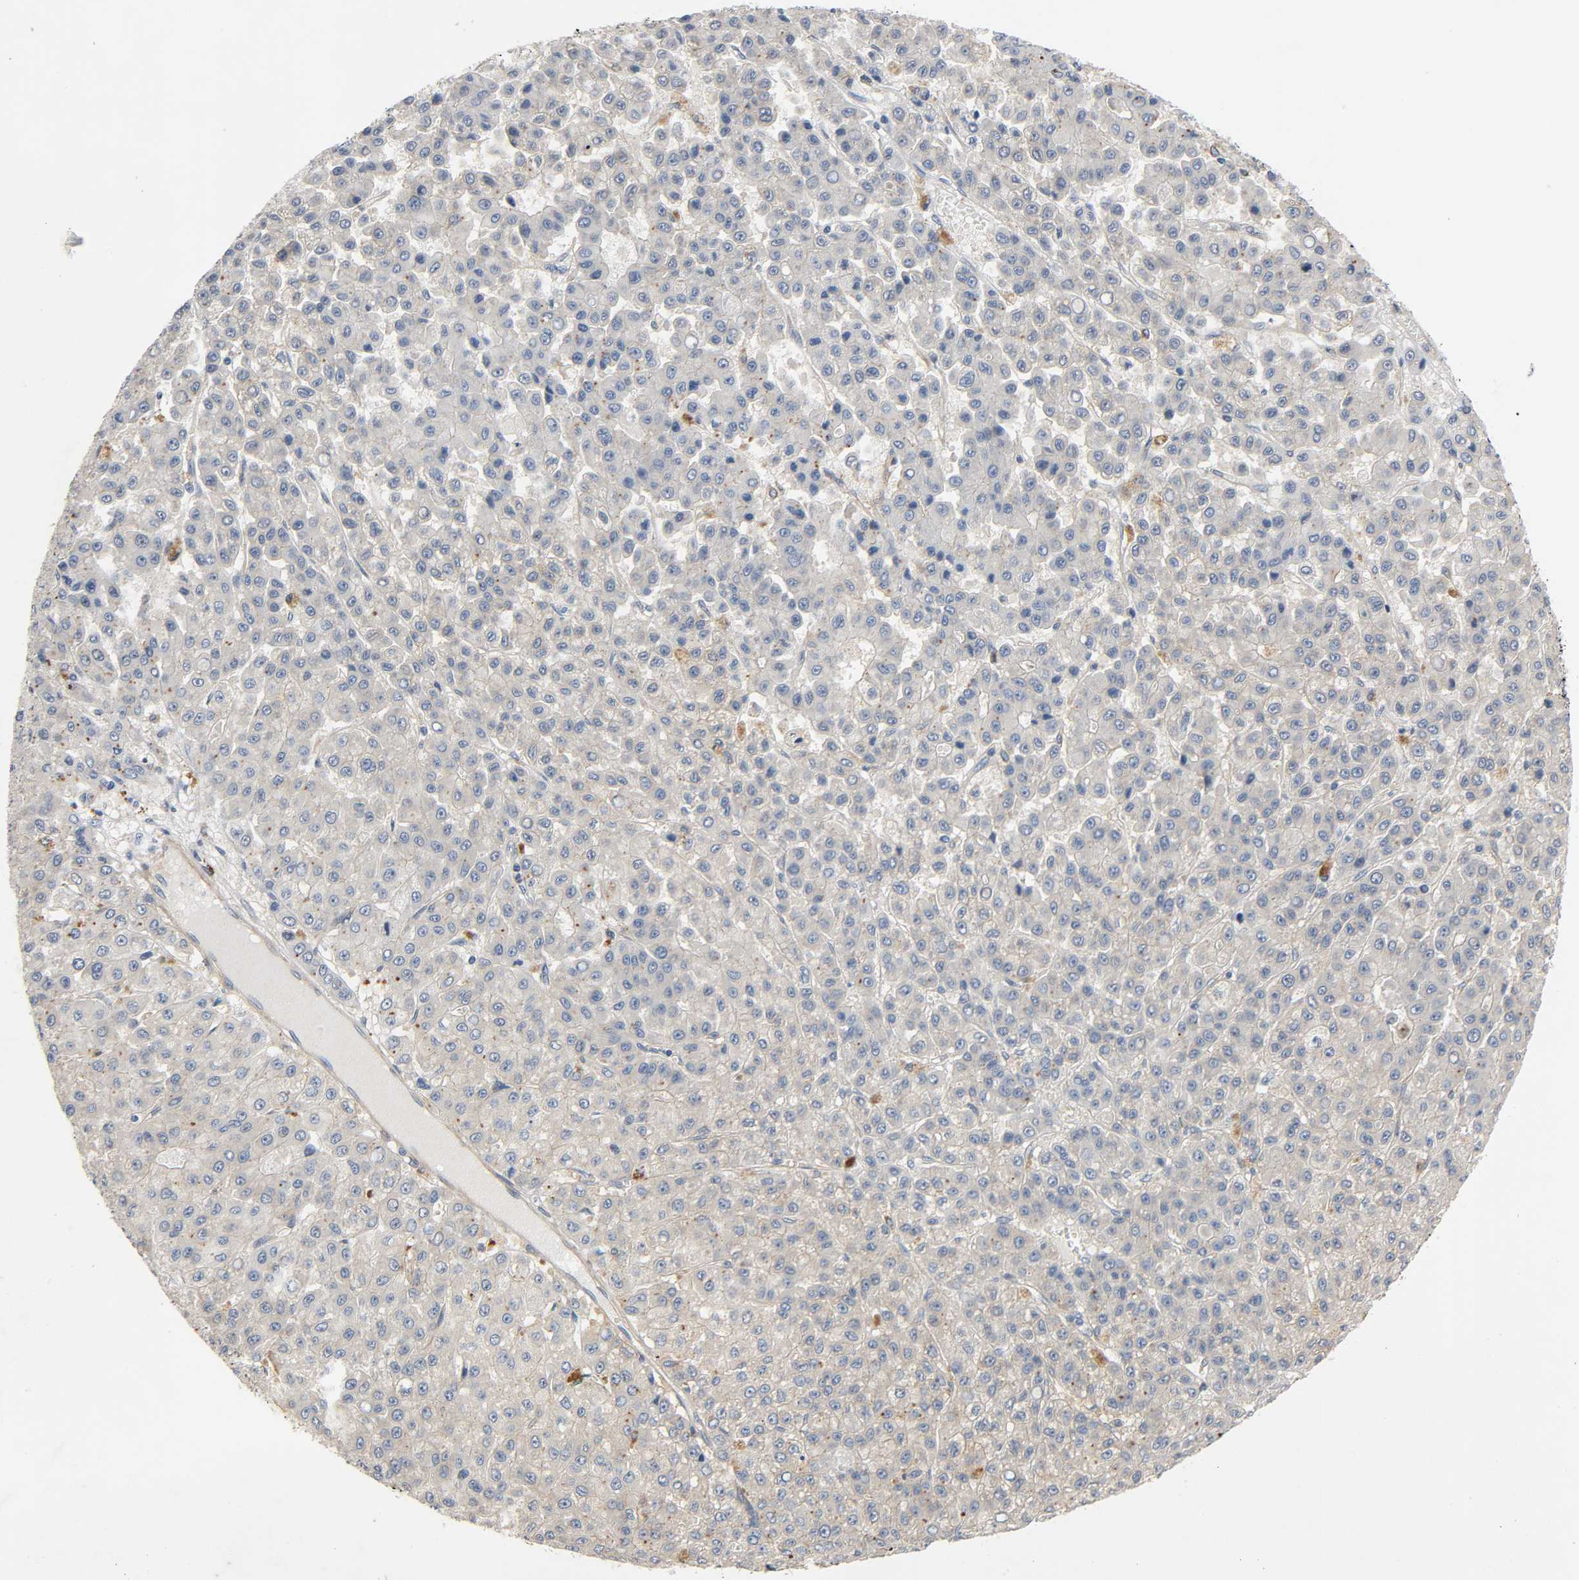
{"staining": {"intensity": "moderate", "quantity": "25%-75%", "location": "cytoplasmic/membranous"}, "tissue": "liver cancer", "cell_type": "Tumor cells", "image_type": "cancer", "snomed": [{"axis": "morphology", "description": "Carcinoma, Hepatocellular, NOS"}, {"axis": "topography", "description": "Liver"}], "caption": "Protein analysis of hepatocellular carcinoma (liver) tissue shows moderate cytoplasmic/membranous staining in about 25%-75% of tumor cells.", "gene": "ARPC1A", "patient": {"sex": "male", "age": 70}}